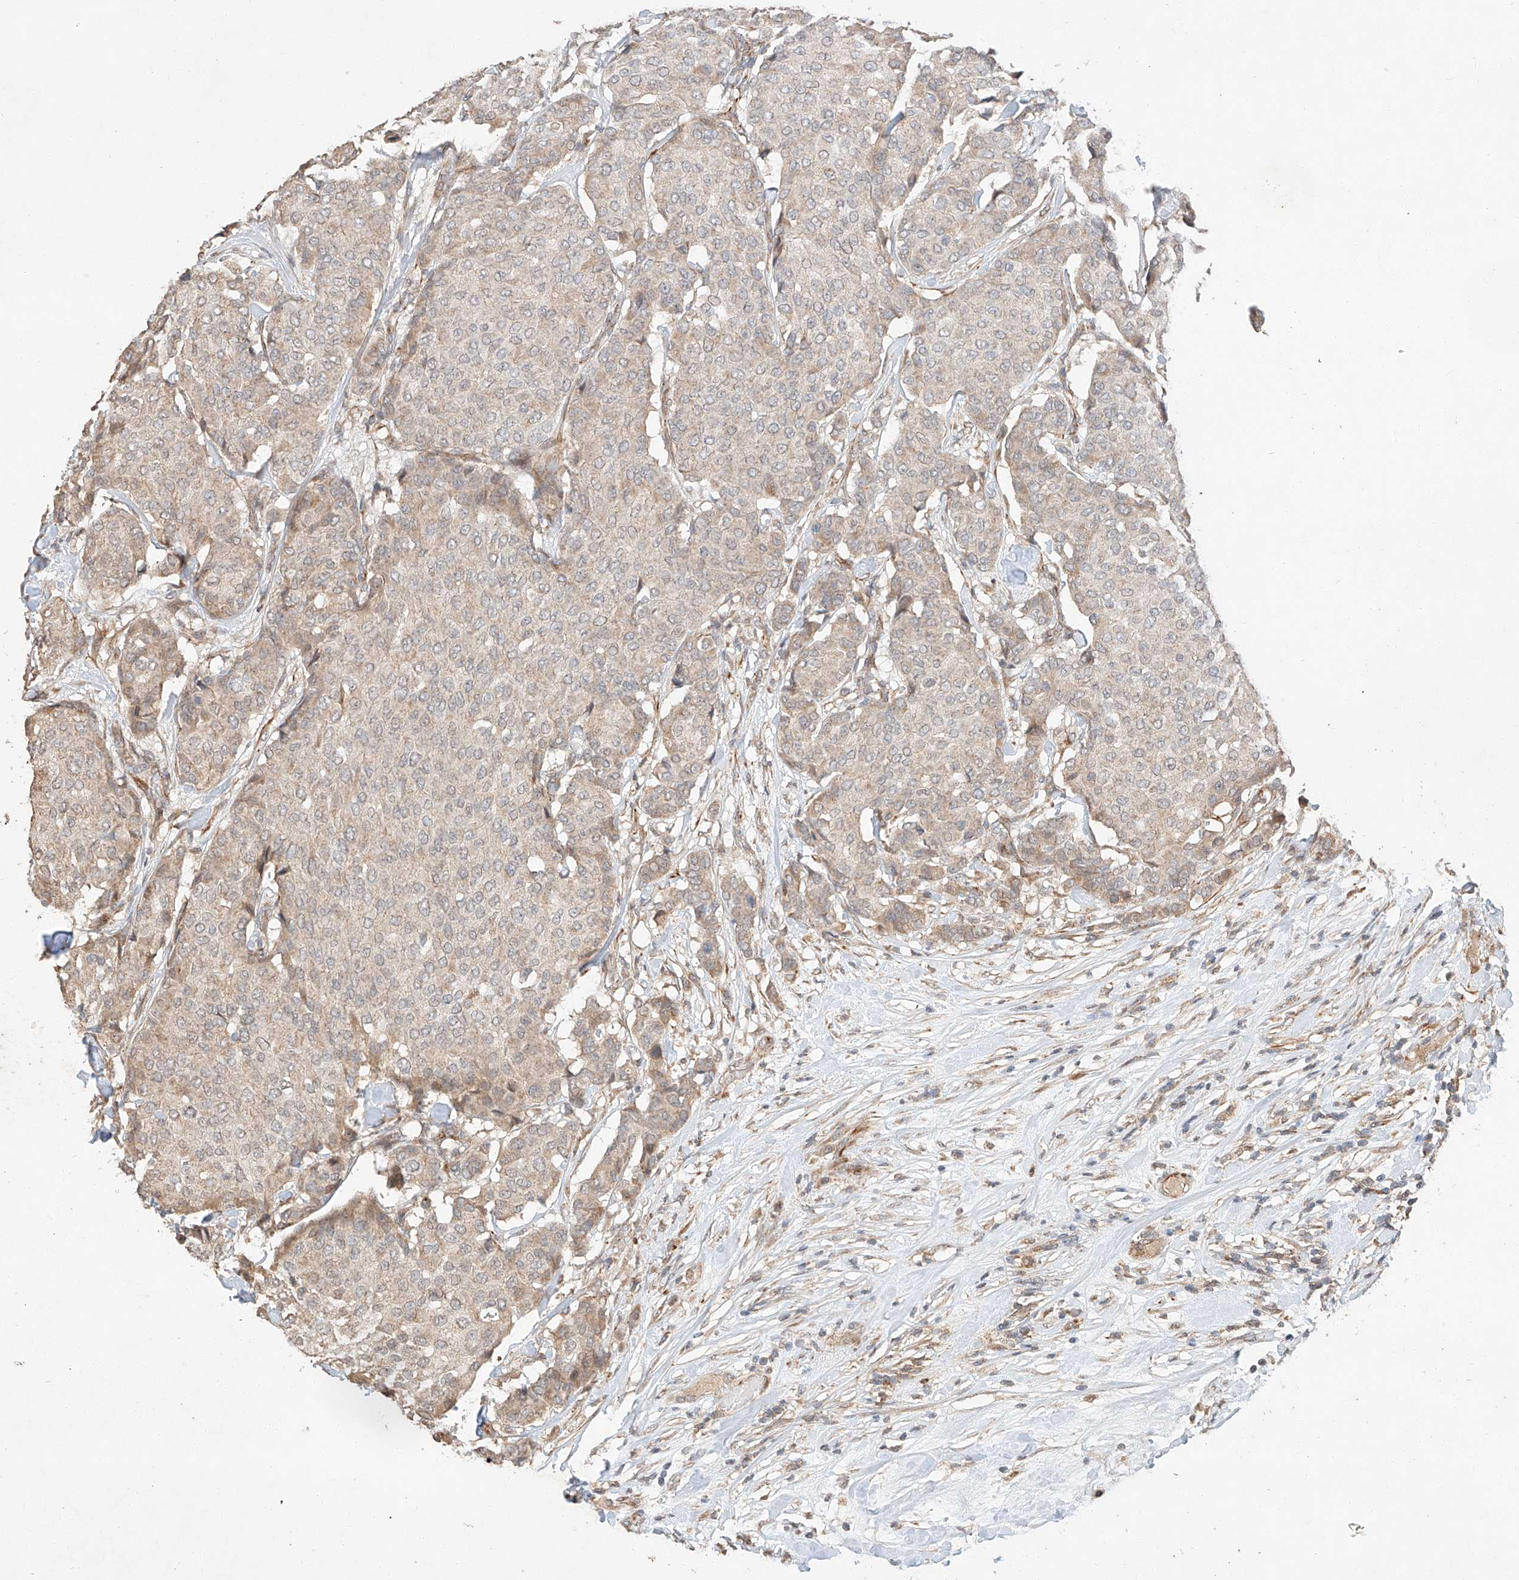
{"staining": {"intensity": "weak", "quantity": "25%-75%", "location": "cytoplasmic/membranous"}, "tissue": "breast cancer", "cell_type": "Tumor cells", "image_type": "cancer", "snomed": [{"axis": "morphology", "description": "Duct carcinoma"}, {"axis": "topography", "description": "Breast"}], "caption": "Breast invasive ductal carcinoma stained with immunohistochemistry reveals weak cytoplasmic/membranous staining in approximately 25%-75% of tumor cells.", "gene": "SUSD6", "patient": {"sex": "female", "age": 75}}